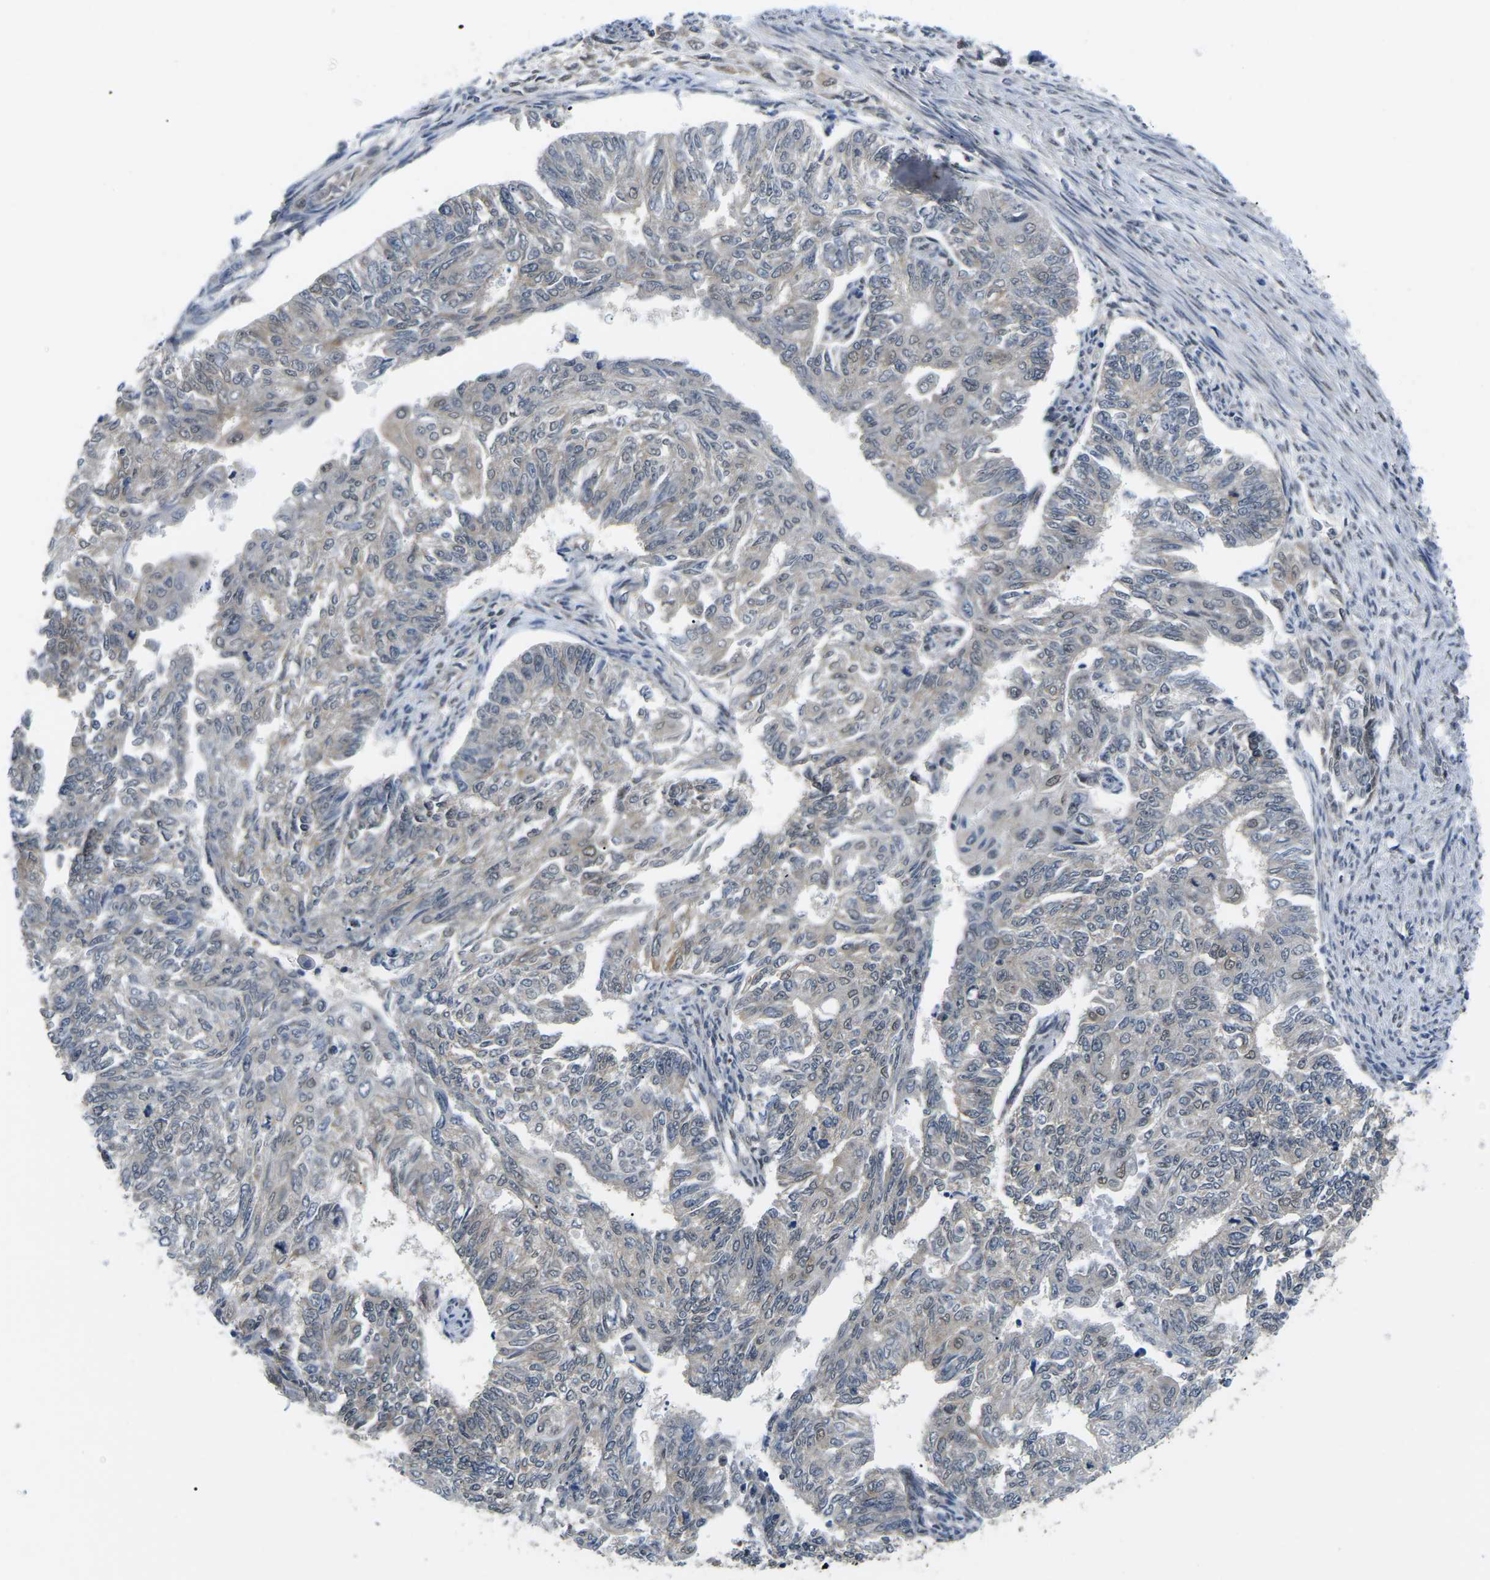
{"staining": {"intensity": "moderate", "quantity": "<25%", "location": "cytoplasmic/membranous,nuclear"}, "tissue": "endometrial cancer", "cell_type": "Tumor cells", "image_type": "cancer", "snomed": [{"axis": "morphology", "description": "Adenocarcinoma, NOS"}, {"axis": "topography", "description": "Endometrium"}], "caption": "Endometrial cancer stained with IHC reveals moderate cytoplasmic/membranous and nuclear positivity in about <25% of tumor cells.", "gene": "UBA7", "patient": {"sex": "female", "age": 32}}